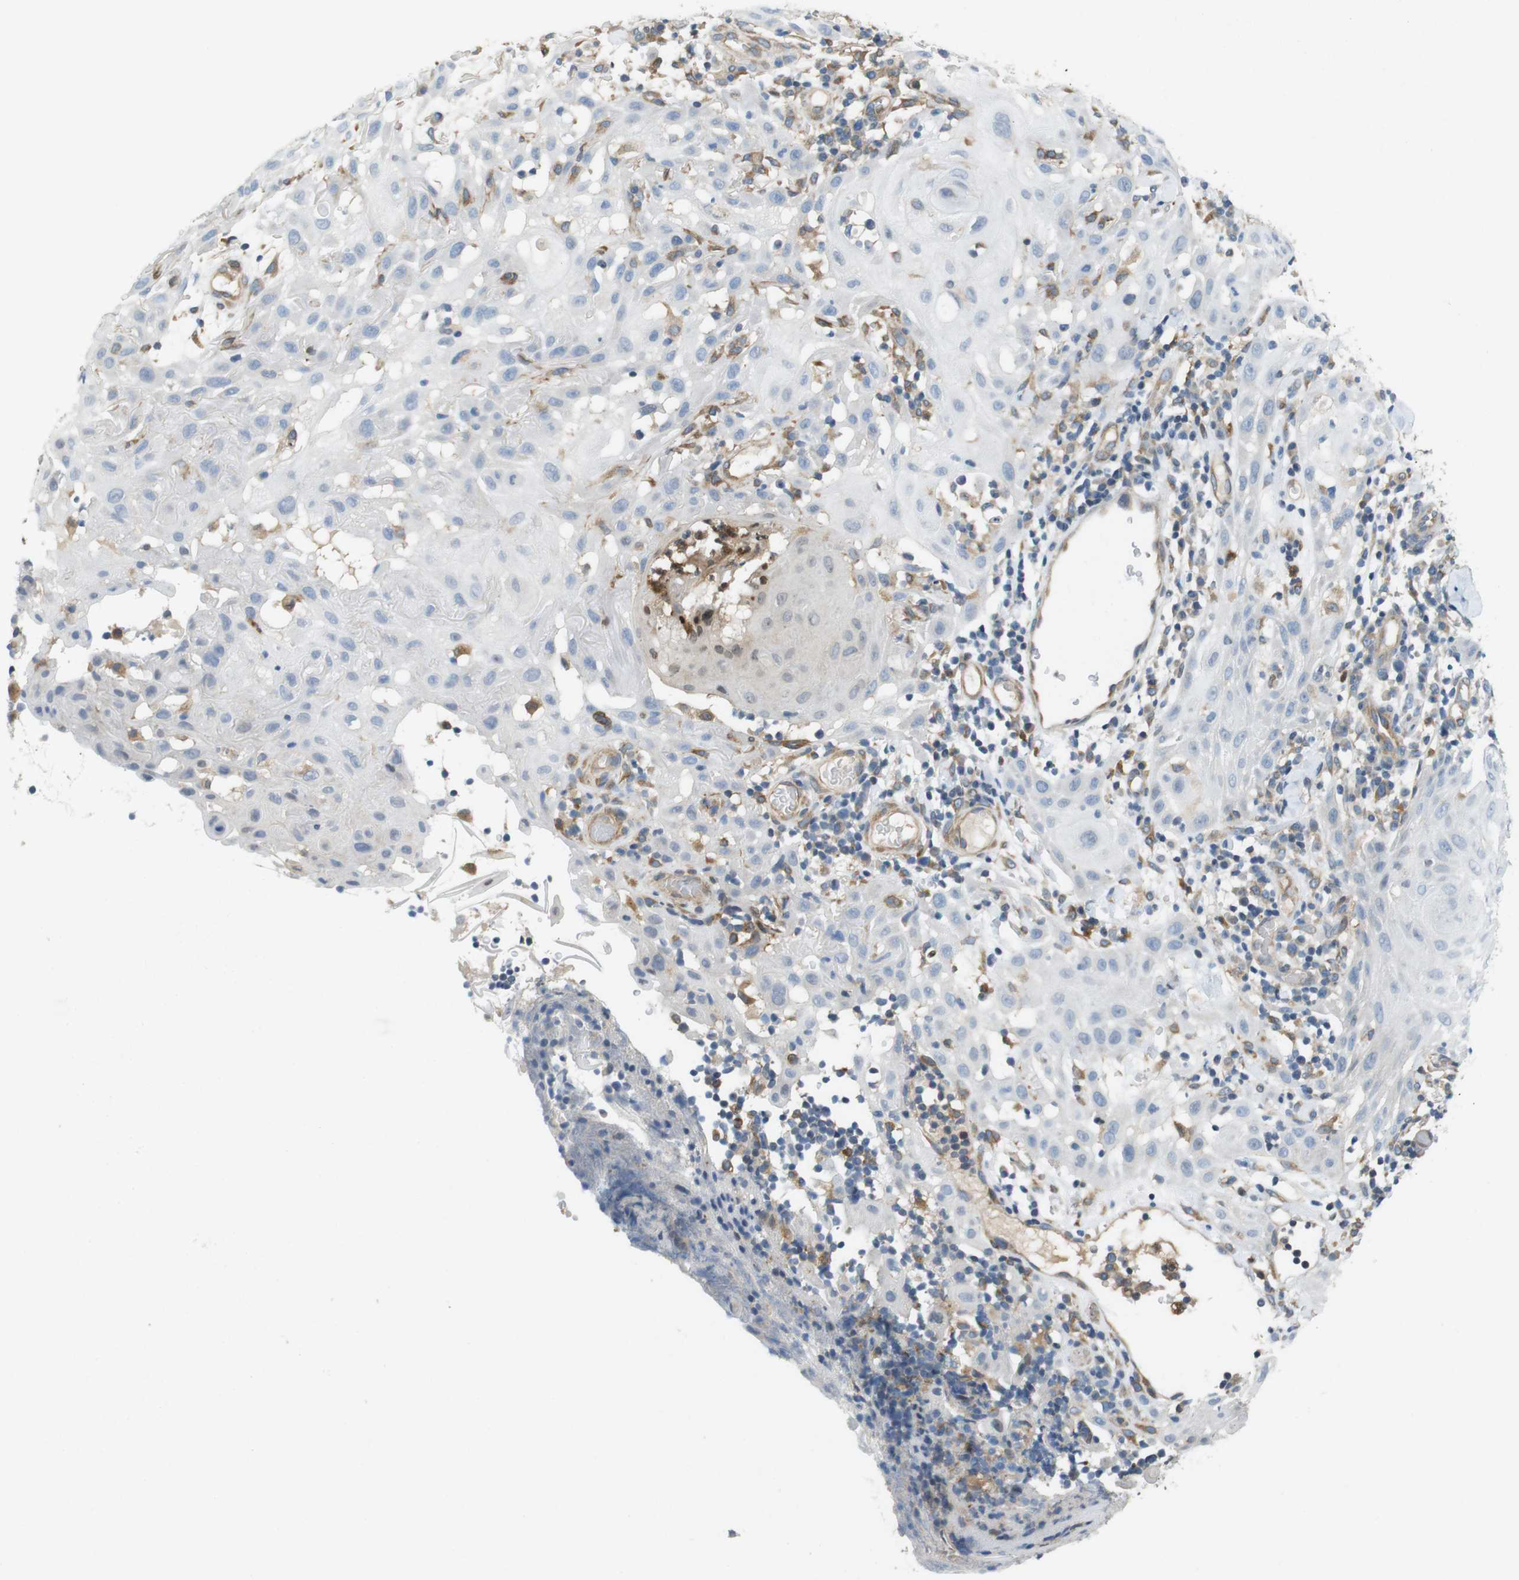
{"staining": {"intensity": "negative", "quantity": "none", "location": "none"}, "tissue": "skin cancer", "cell_type": "Tumor cells", "image_type": "cancer", "snomed": [{"axis": "morphology", "description": "Squamous cell carcinoma, NOS"}, {"axis": "topography", "description": "Skin"}], "caption": "Skin cancer (squamous cell carcinoma) was stained to show a protein in brown. There is no significant staining in tumor cells.", "gene": "PCDH10", "patient": {"sex": "male", "age": 24}}